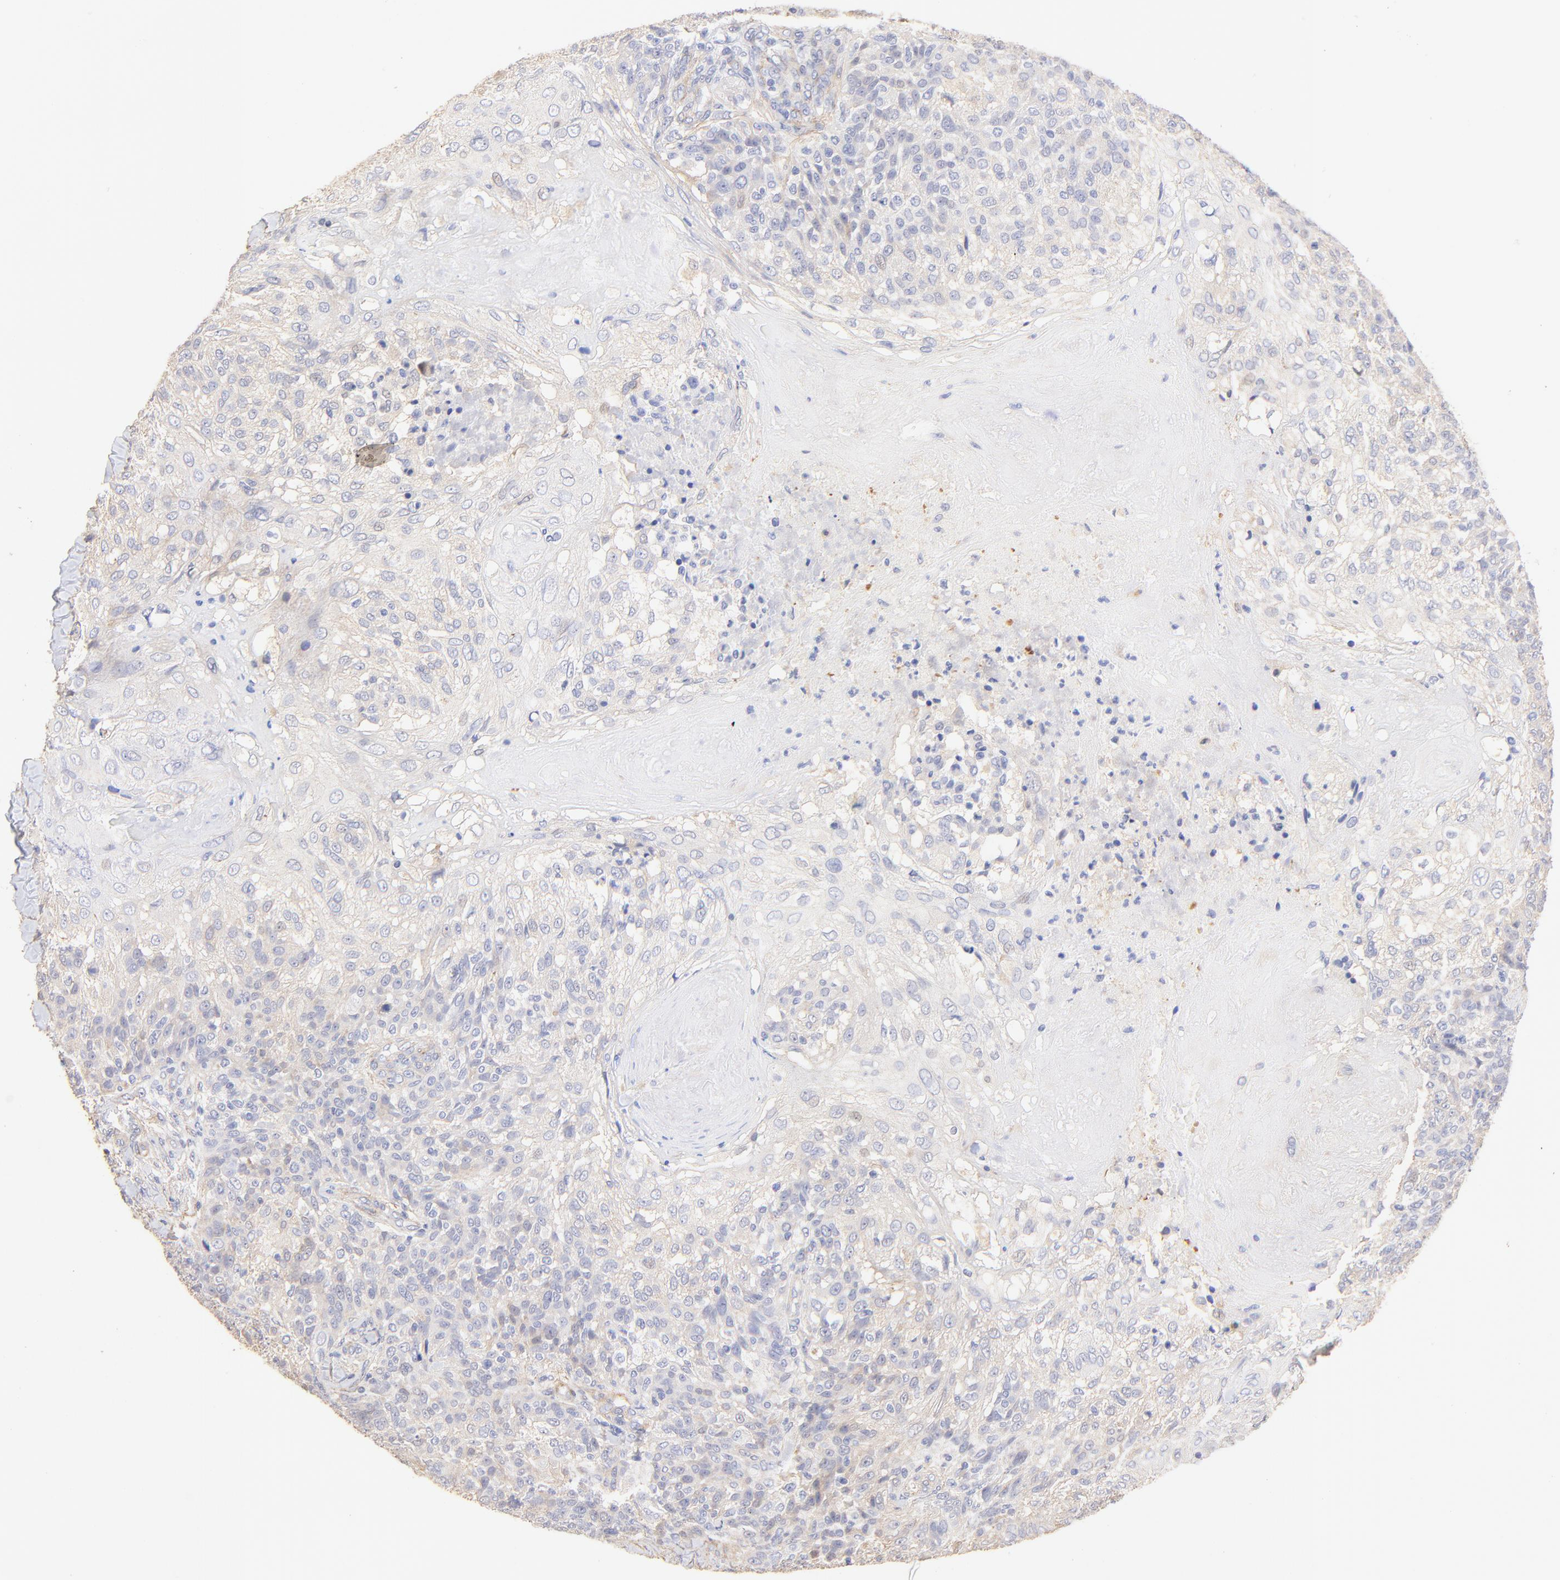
{"staining": {"intensity": "negative", "quantity": "none", "location": "none"}, "tissue": "skin cancer", "cell_type": "Tumor cells", "image_type": "cancer", "snomed": [{"axis": "morphology", "description": "Normal tissue, NOS"}, {"axis": "morphology", "description": "Squamous cell carcinoma, NOS"}, {"axis": "topography", "description": "Skin"}], "caption": "The histopathology image reveals no staining of tumor cells in skin cancer (squamous cell carcinoma).", "gene": "ACTRT1", "patient": {"sex": "female", "age": 83}}